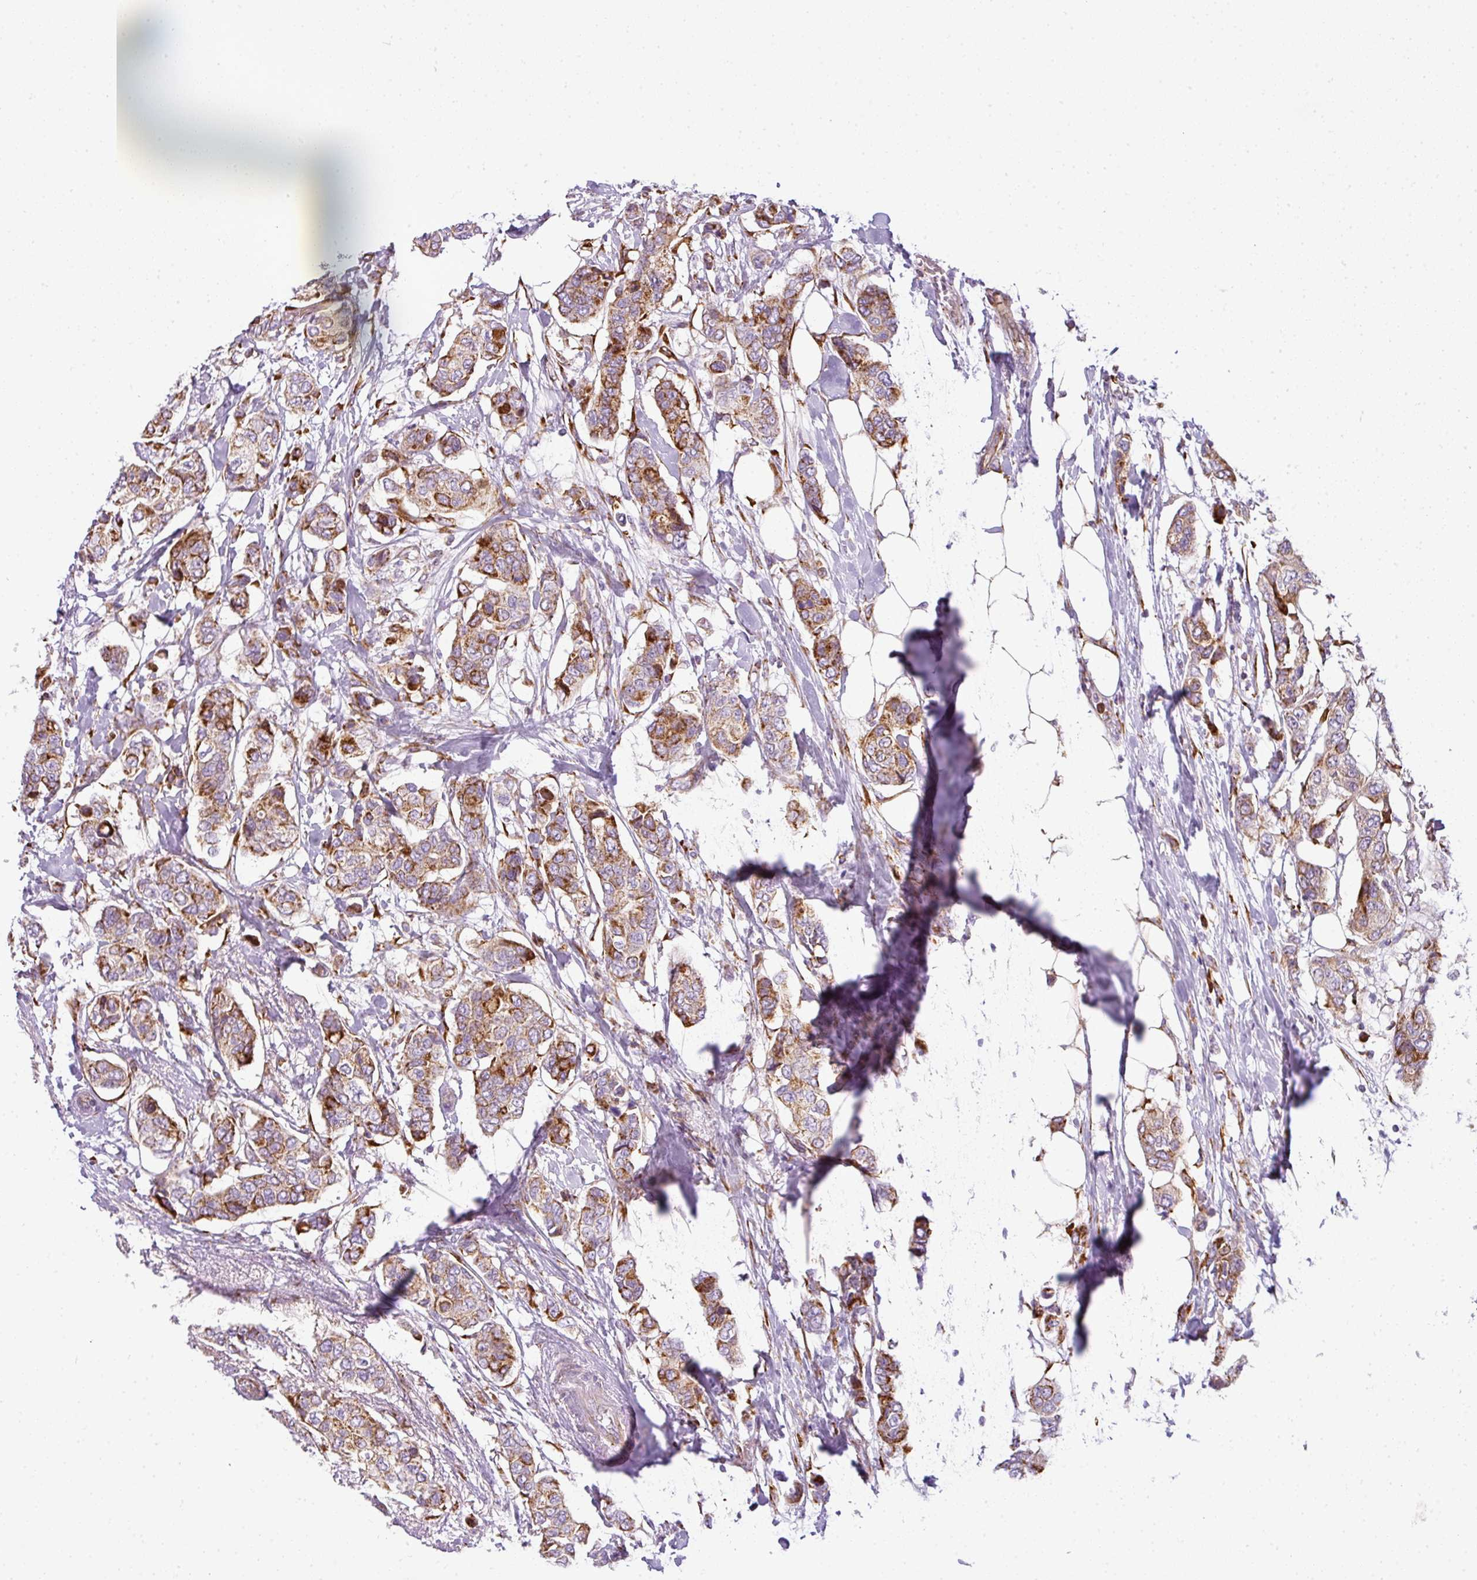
{"staining": {"intensity": "moderate", "quantity": ">75%", "location": "cytoplasmic/membranous"}, "tissue": "breast cancer", "cell_type": "Tumor cells", "image_type": "cancer", "snomed": [{"axis": "morphology", "description": "Lobular carcinoma"}, {"axis": "topography", "description": "Breast"}], "caption": "Protein expression by IHC reveals moderate cytoplasmic/membranous positivity in approximately >75% of tumor cells in lobular carcinoma (breast). Nuclei are stained in blue.", "gene": "ANKRD18A", "patient": {"sex": "female", "age": 51}}